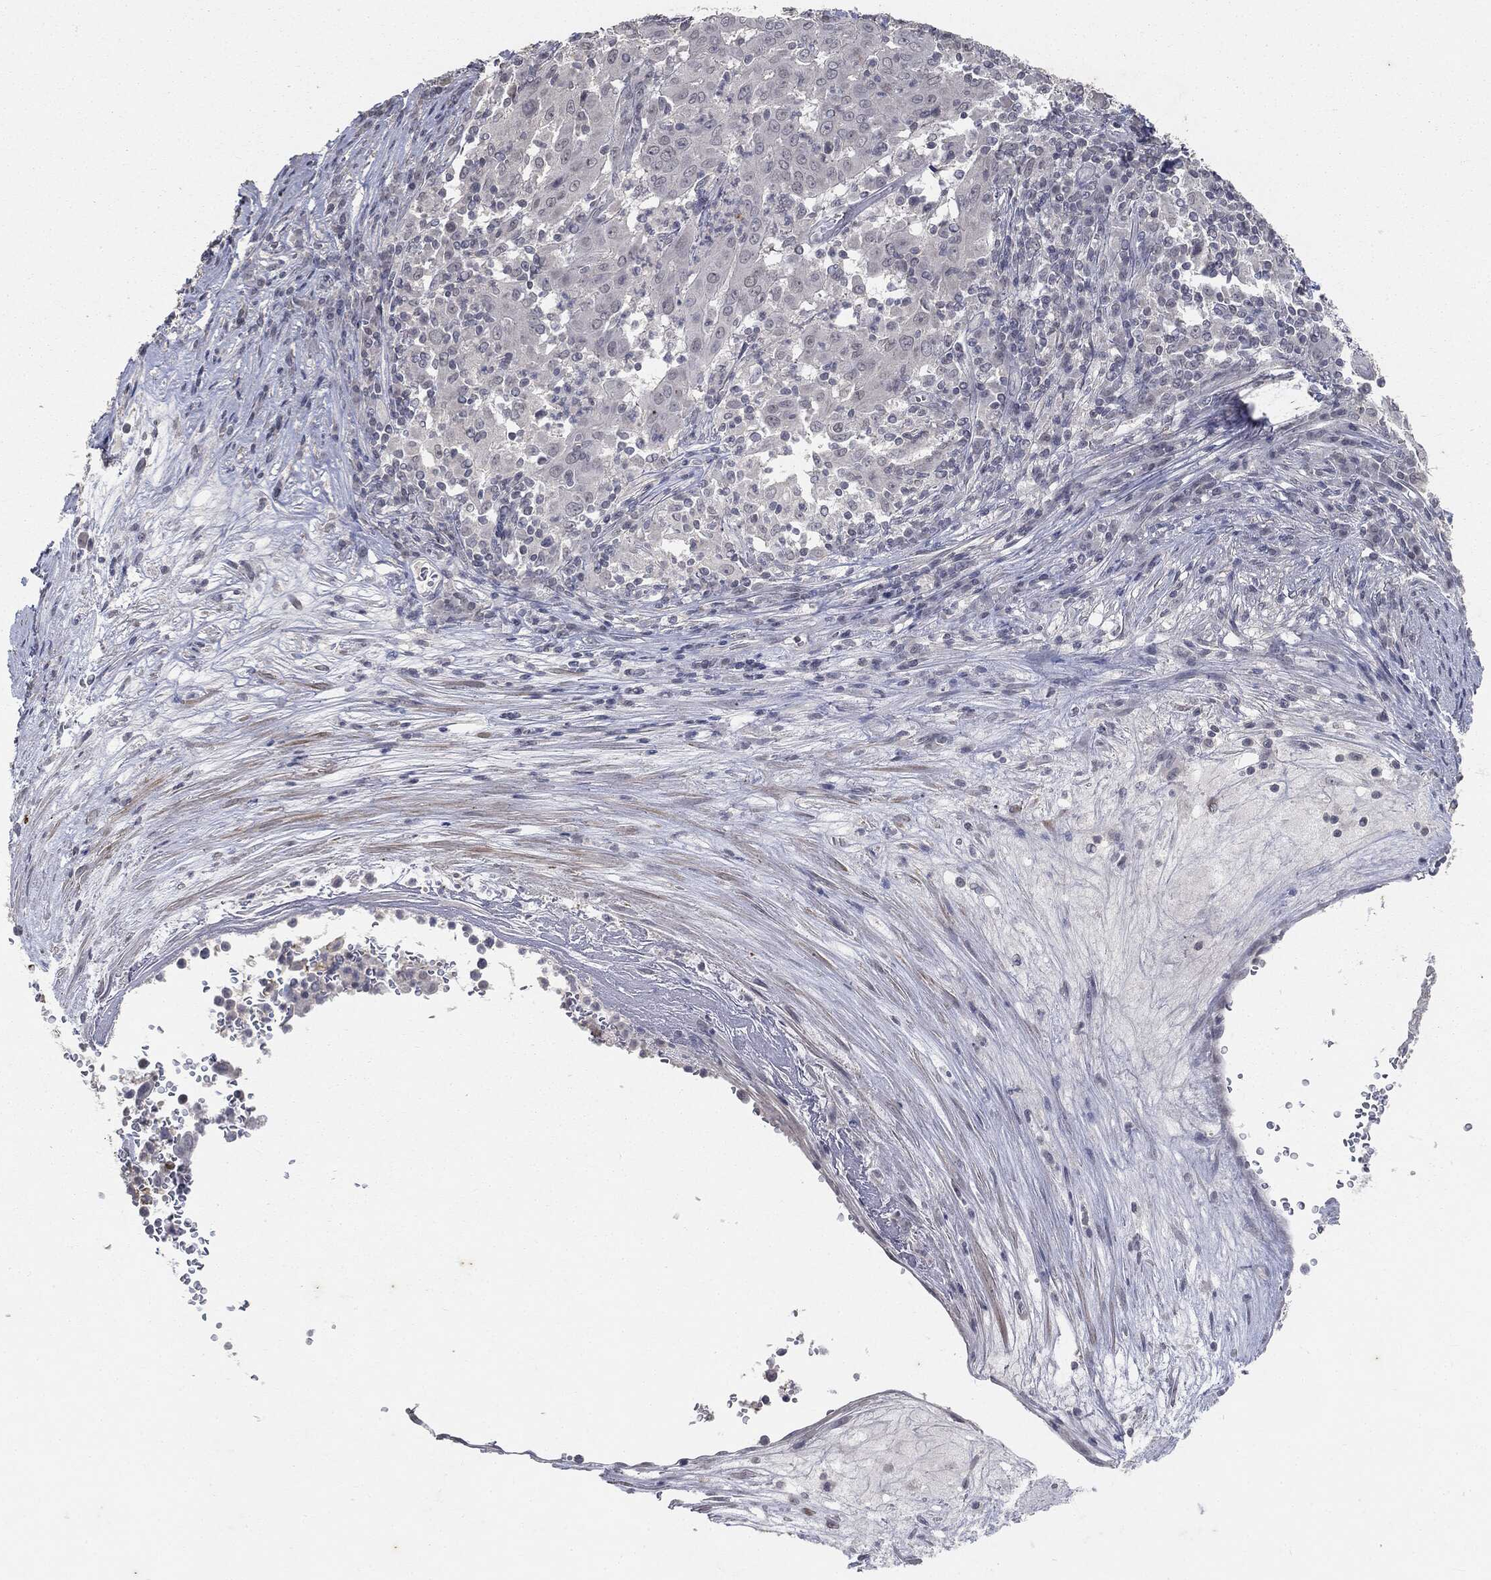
{"staining": {"intensity": "negative", "quantity": "none", "location": "none"}, "tissue": "pancreatic cancer", "cell_type": "Tumor cells", "image_type": "cancer", "snomed": [{"axis": "morphology", "description": "Adenocarcinoma, NOS"}, {"axis": "topography", "description": "Pancreas"}], "caption": "High power microscopy micrograph of an immunohistochemistry photomicrograph of pancreatic adenocarcinoma, revealing no significant expression in tumor cells.", "gene": "SLC2A2", "patient": {"sex": "male", "age": 63}}